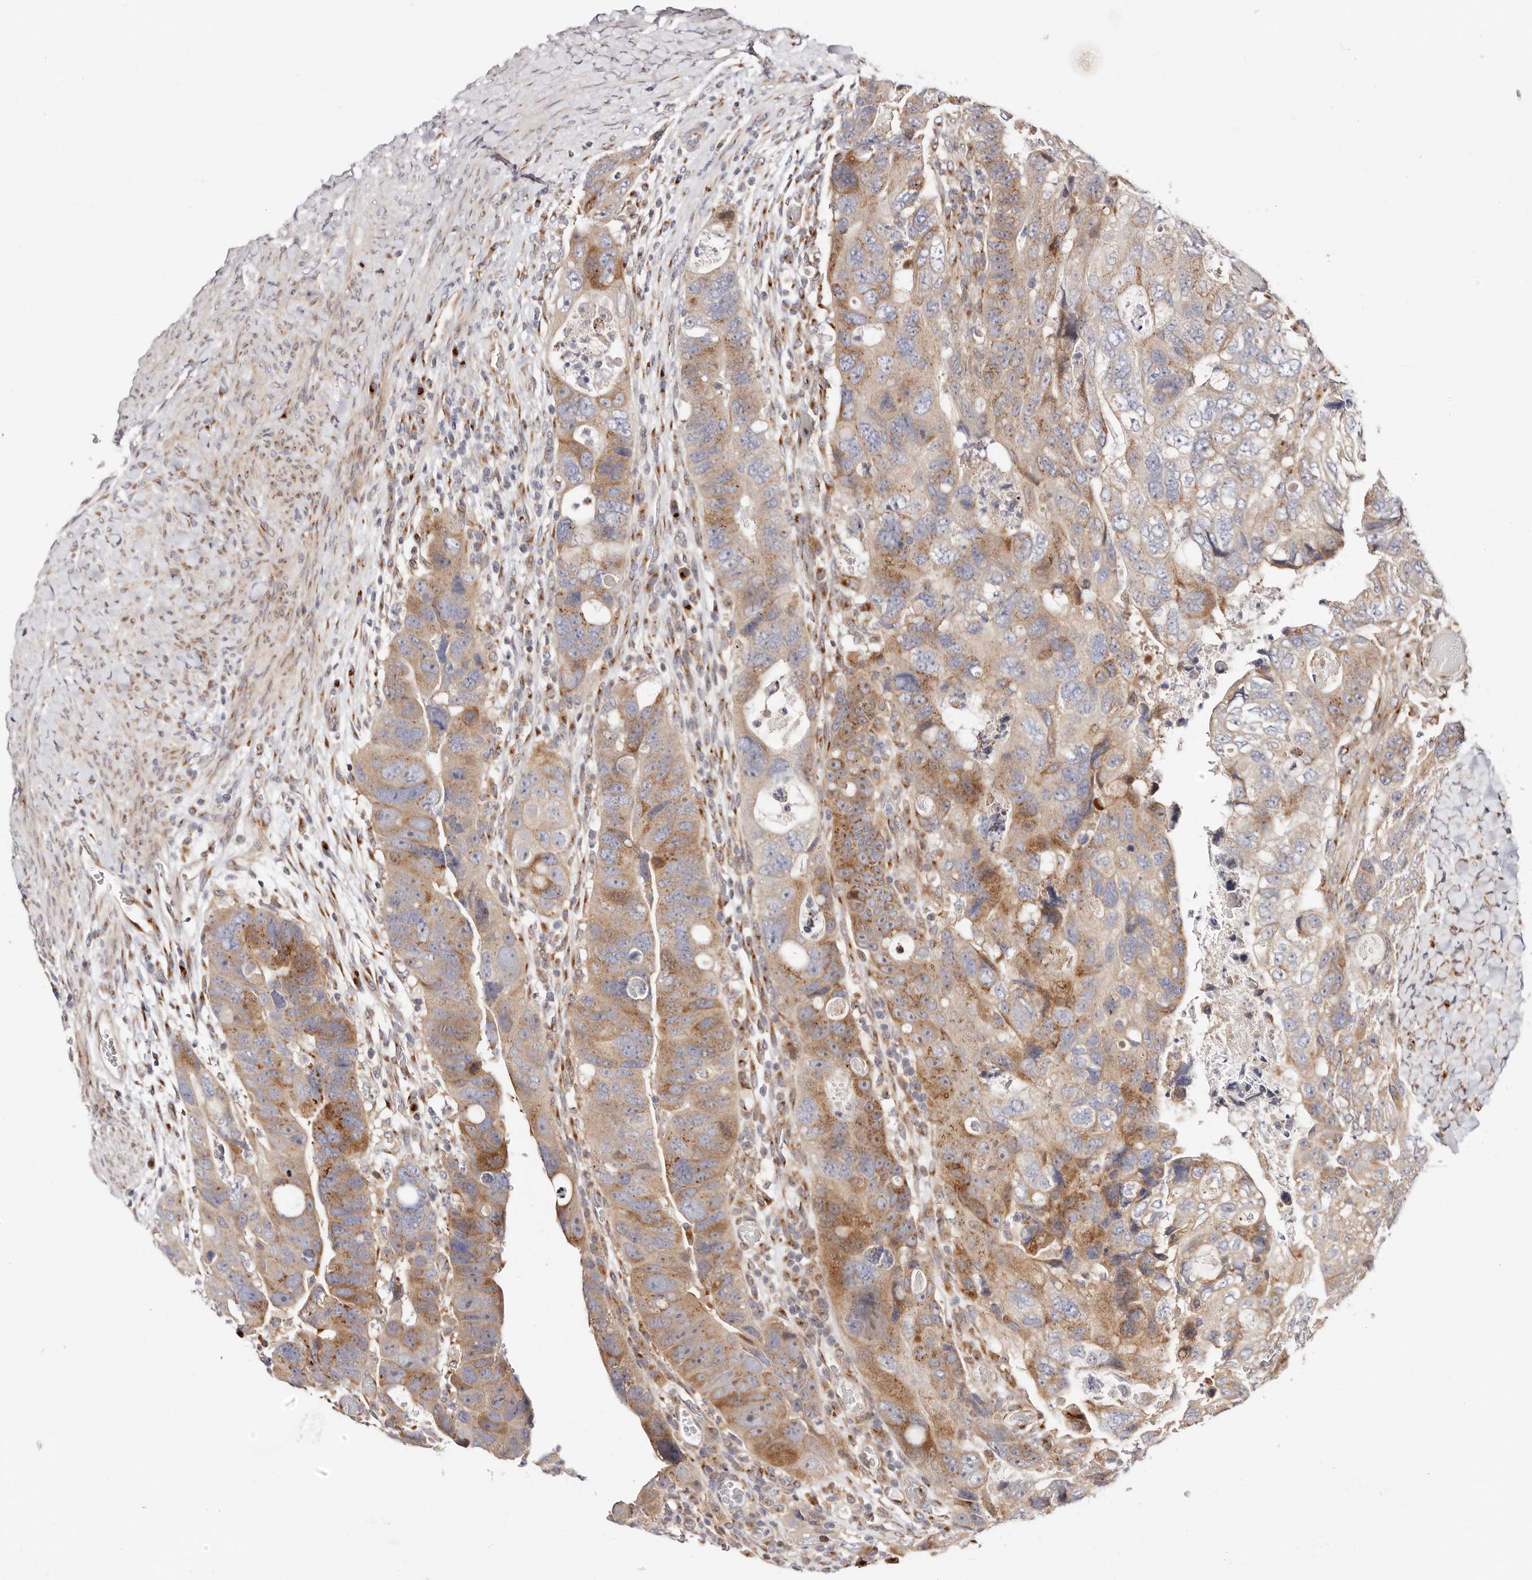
{"staining": {"intensity": "moderate", "quantity": ">75%", "location": "cytoplasmic/membranous"}, "tissue": "colorectal cancer", "cell_type": "Tumor cells", "image_type": "cancer", "snomed": [{"axis": "morphology", "description": "Adenocarcinoma, NOS"}, {"axis": "topography", "description": "Rectum"}], "caption": "There is medium levels of moderate cytoplasmic/membranous staining in tumor cells of colorectal cancer, as demonstrated by immunohistochemical staining (brown color).", "gene": "MAPK6", "patient": {"sex": "male", "age": 59}}